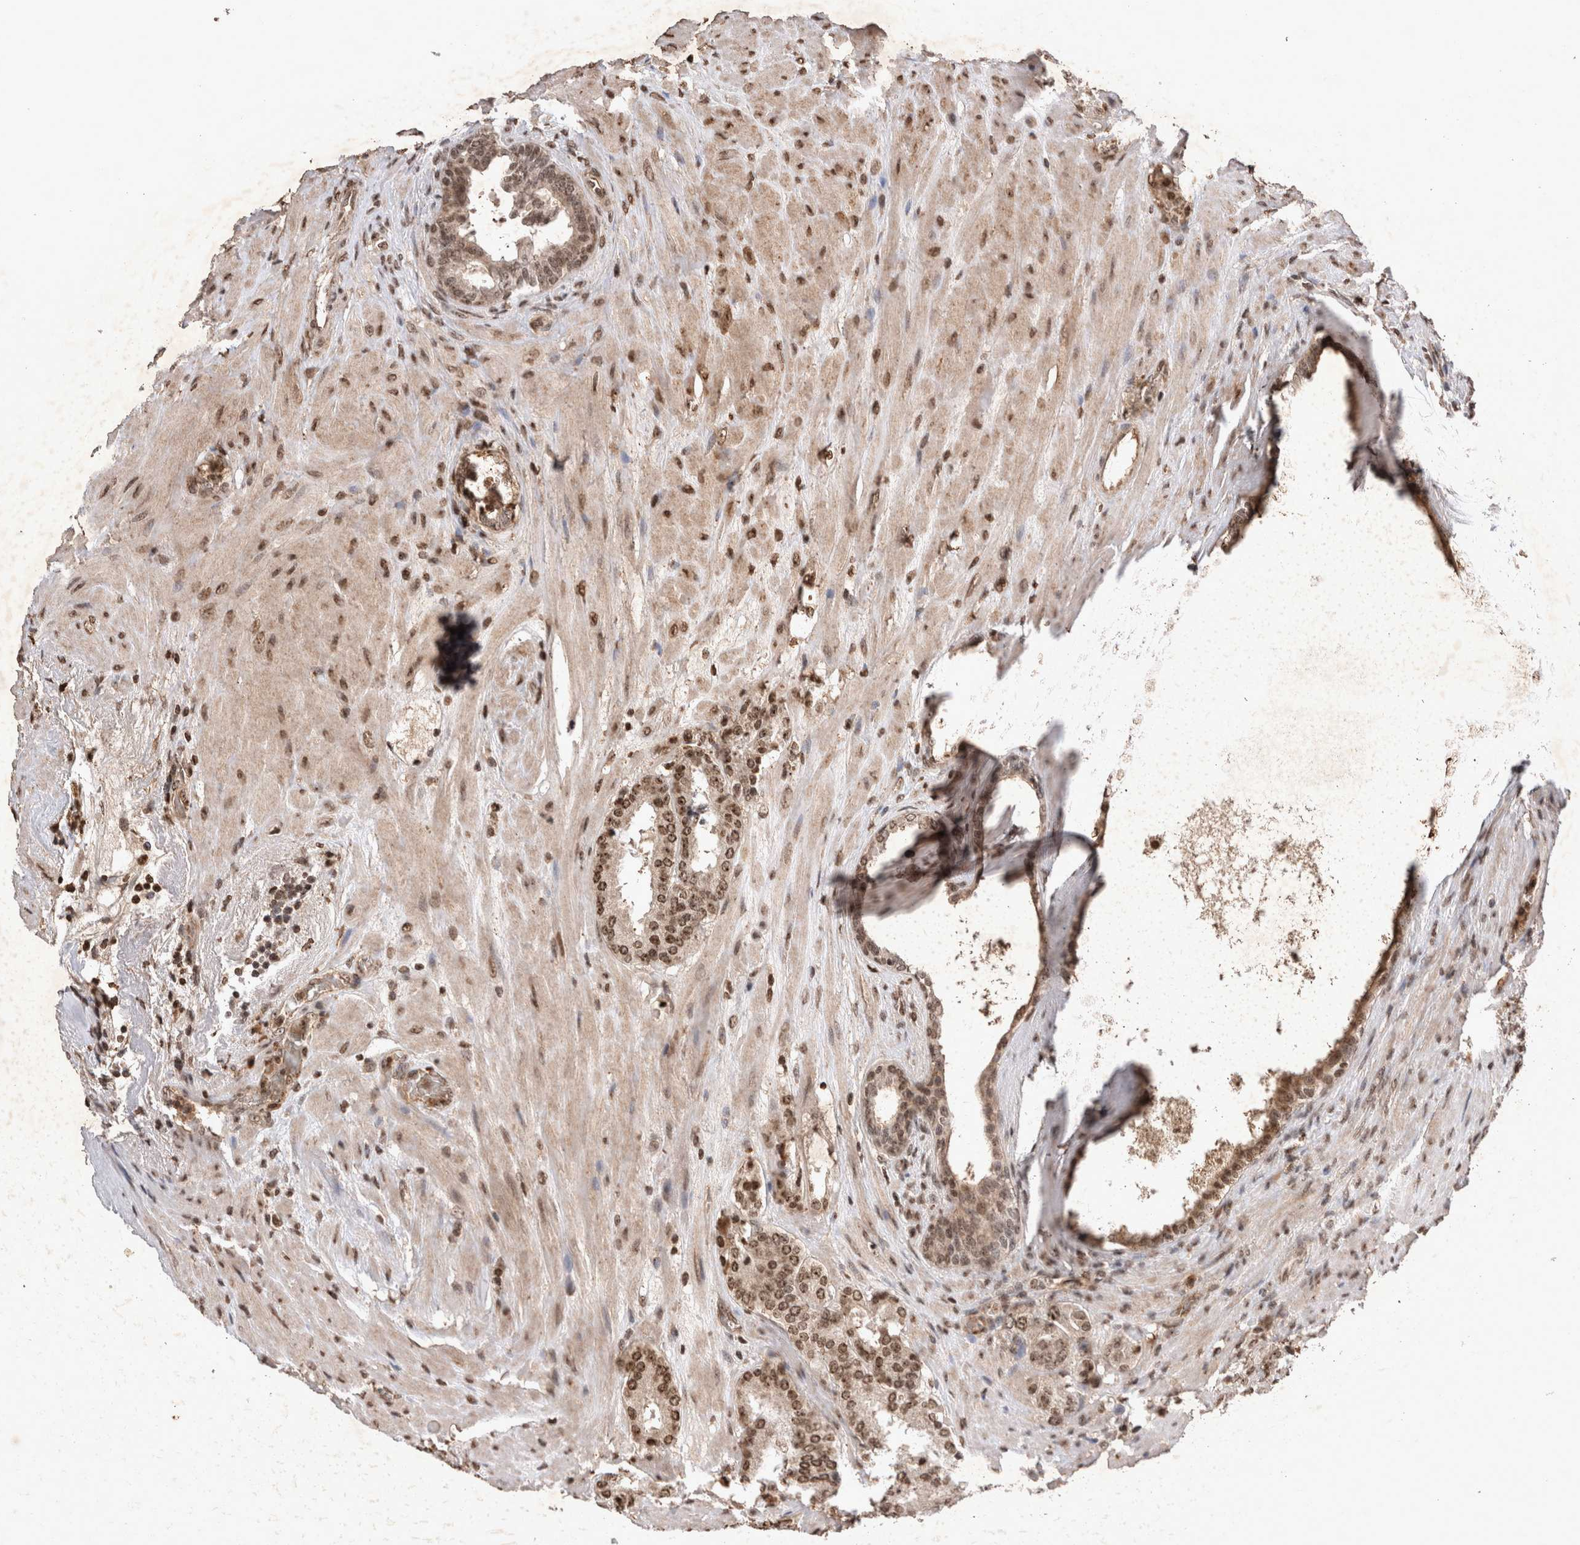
{"staining": {"intensity": "moderate", "quantity": ">75%", "location": "cytoplasmic/membranous,nuclear"}, "tissue": "prostate cancer", "cell_type": "Tumor cells", "image_type": "cancer", "snomed": [{"axis": "morphology", "description": "Adenocarcinoma, Low grade"}, {"axis": "topography", "description": "Prostate"}], "caption": "The photomicrograph shows immunohistochemical staining of prostate cancer (adenocarcinoma (low-grade)). There is moderate cytoplasmic/membranous and nuclear staining is present in about >75% of tumor cells.", "gene": "STK11", "patient": {"sex": "male", "age": 69}}